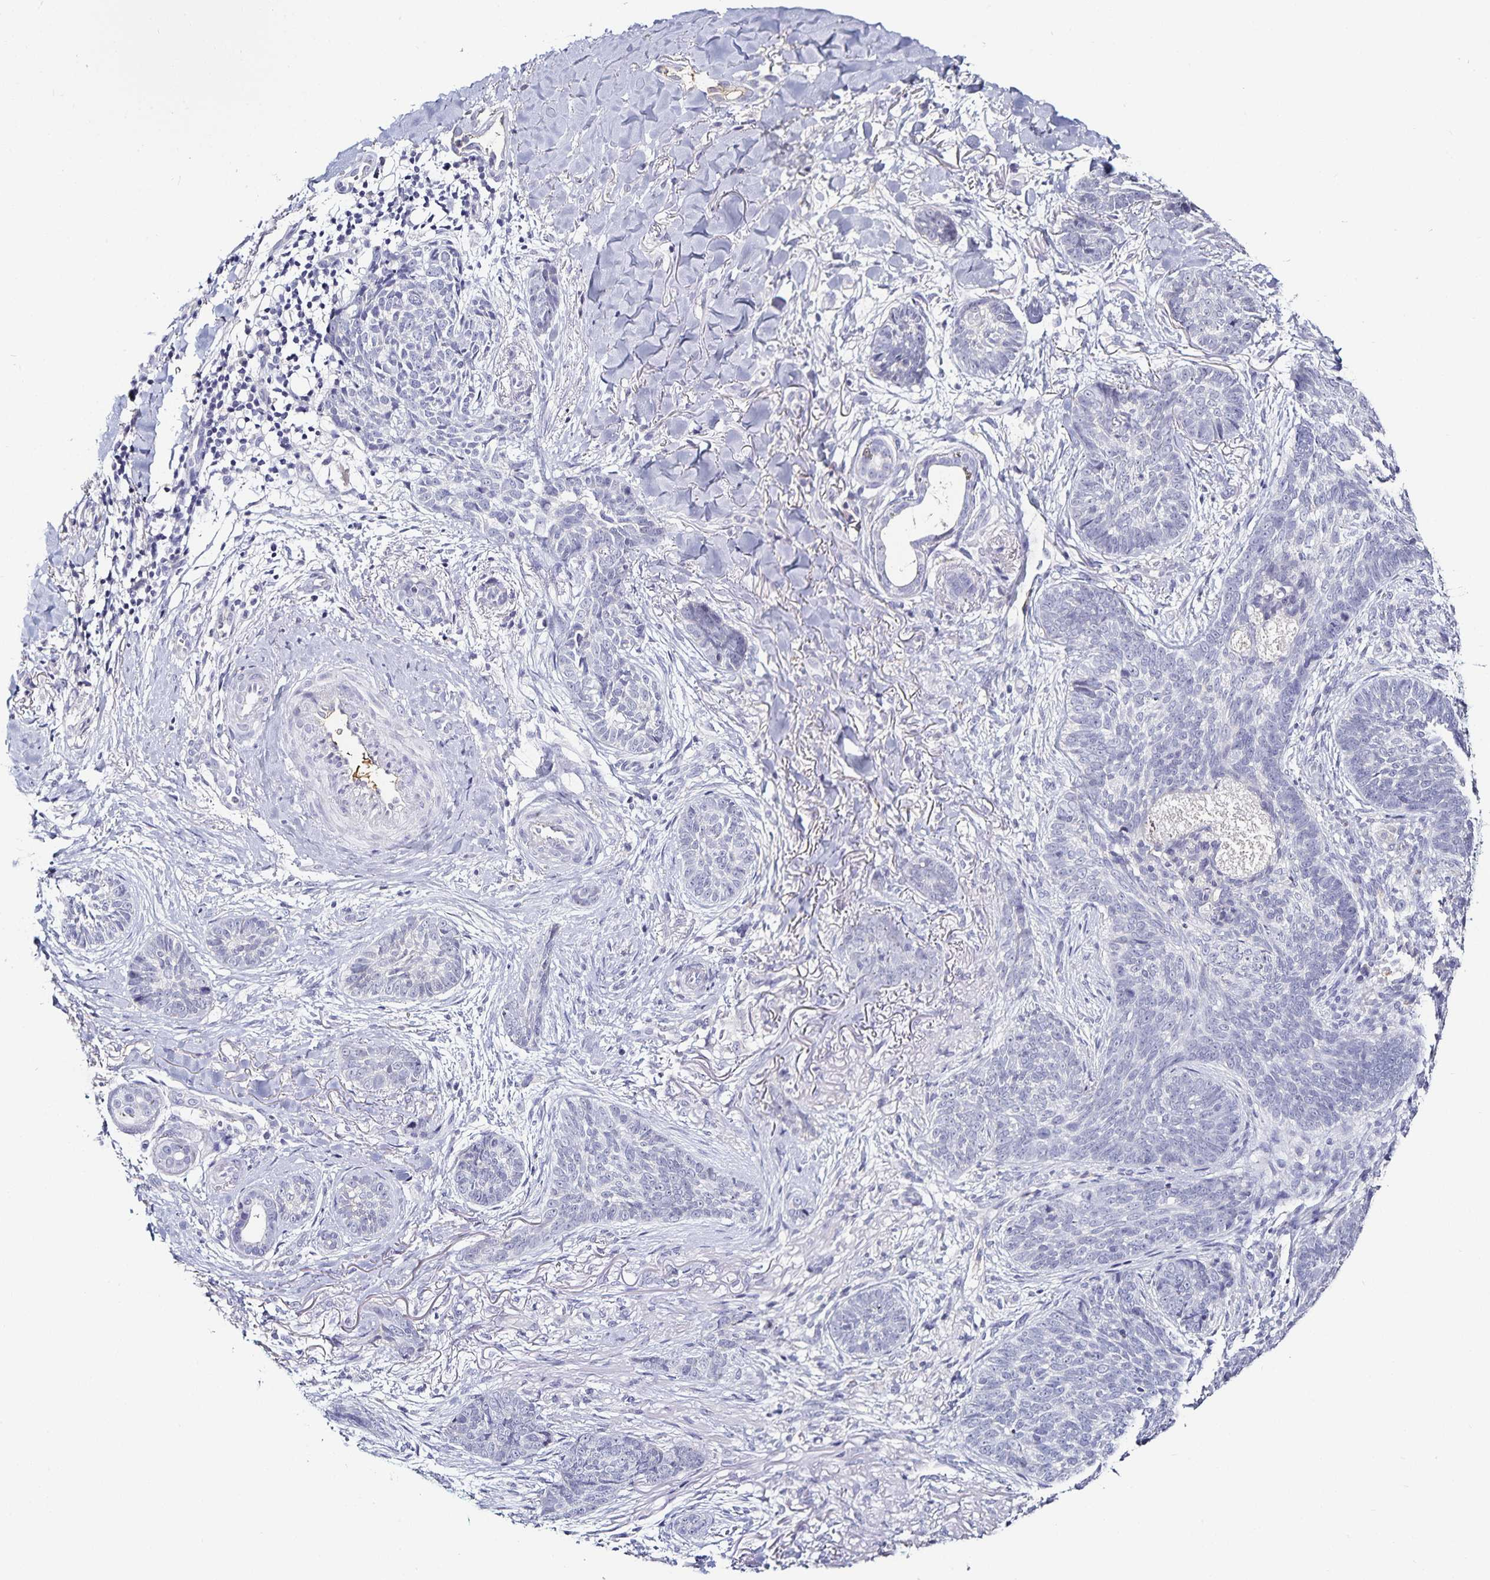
{"staining": {"intensity": "negative", "quantity": "none", "location": "none"}, "tissue": "skin cancer", "cell_type": "Tumor cells", "image_type": "cancer", "snomed": [{"axis": "morphology", "description": "Basal cell carcinoma"}, {"axis": "topography", "description": "Skin"}, {"axis": "topography", "description": "Skin of face"}], "caption": "A high-resolution micrograph shows immunohistochemistry (IHC) staining of skin cancer (basal cell carcinoma), which exhibits no significant expression in tumor cells.", "gene": "TTR", "patient": {"sex": "male", "age": 88}}